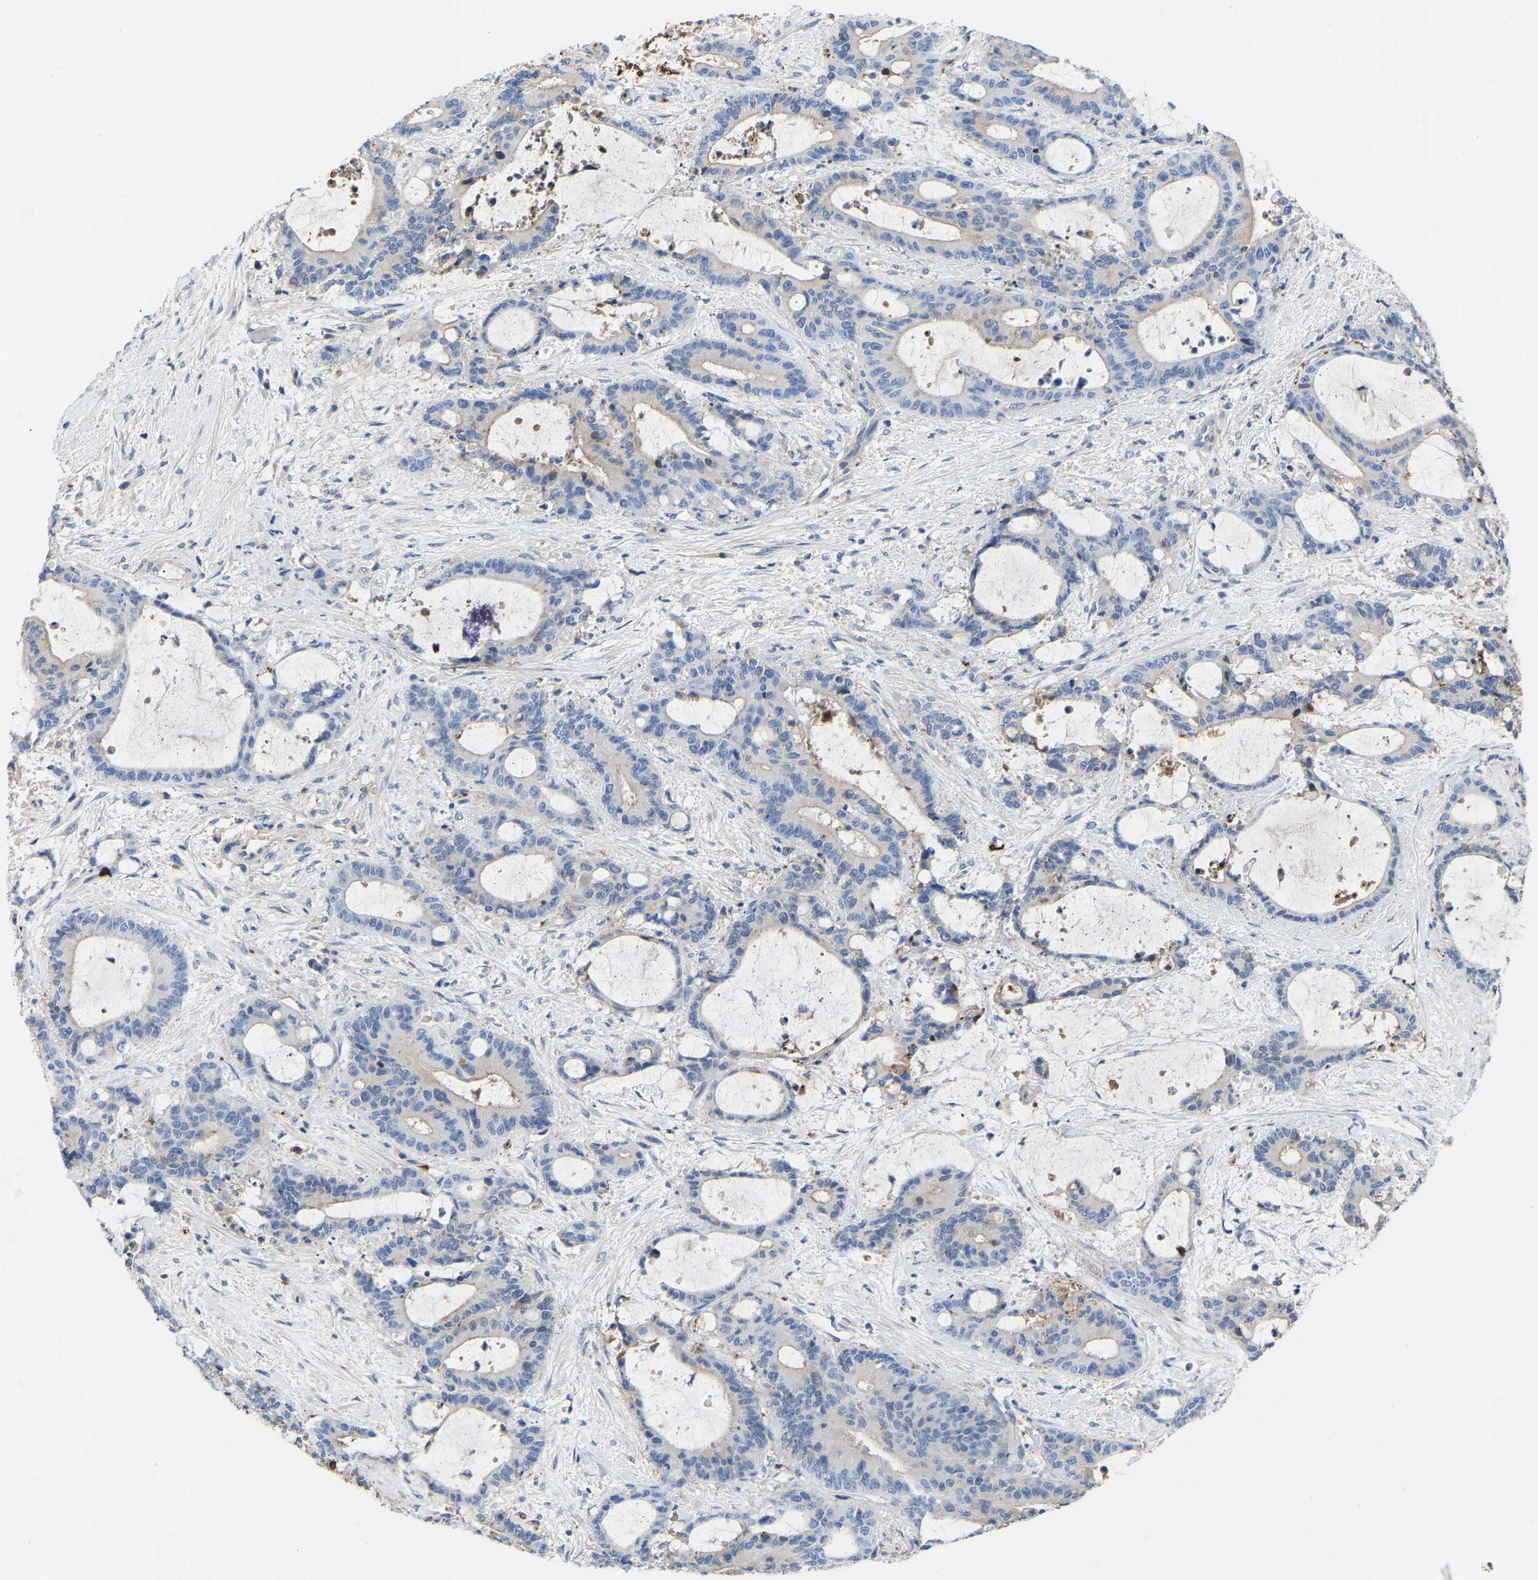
{"staining": {"intensity": "negative", "quantity": "none", "location": "none"}, "tissue": "liver cancer", "cell_type": "Tumor cells", "image_type": "cancer", "snomed": [{"axis": "morphology", "description": "Normal tissue, NOS"}, {"axis": "morphology", "description": "Cholangiocarcinoma"}, {"axis": "topography", "description": "Liver"}, {"axis": "topography", "description": "Peripheral nerve tissue"}], "caption": "Immunohistochemical staining of human liver cancer (cholangiocarcinoma) demonstrates no significant expression in tumor cells.", "gene": "ZNF449", "patient": {"sex": "female", "age": 73}}